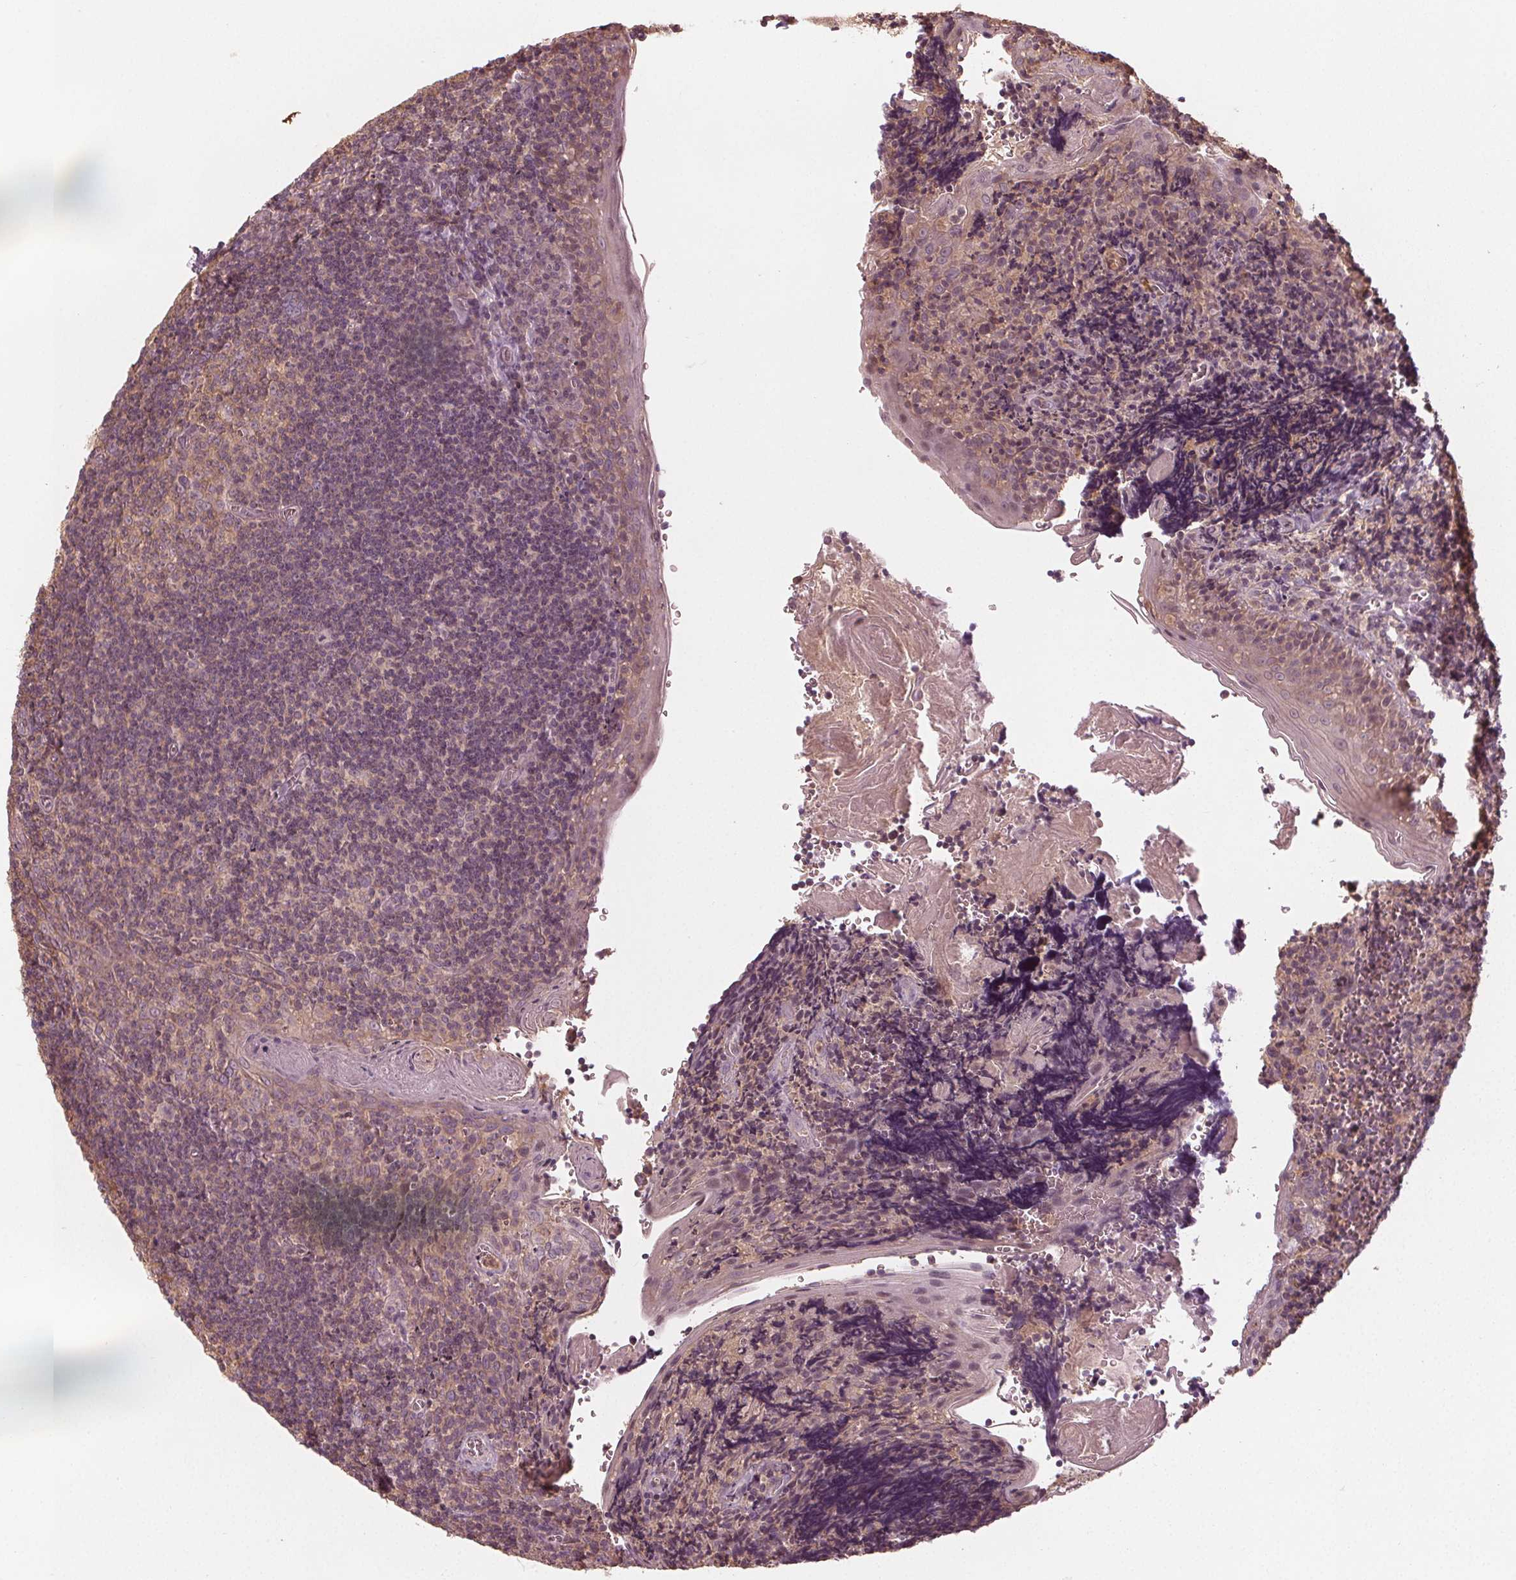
{"staining": {"intensity": "moderate", "quantity": "25%-75%", "location": "cytoplasmic/membranous"}, "tissue": "tonsil", "cell_type": "Germinal center cells", "image_type": "normal", "snomed": [{"axis": "morphology", "description": "Normal tissue, NOS"}, {"axis": "morphology", "description": "Inflammation, NOS"}, {"axis": "topography", "description": "Tonsil"}], "caption": "This micrograph displays IHC staining of unremarkable human tonsil, with medium moderate cytoplasmic/membranous expression in approximately 25%-75% of germinal center cells.", "gene": "GNB2", "patient": {"sex": "female", "age": 31}}